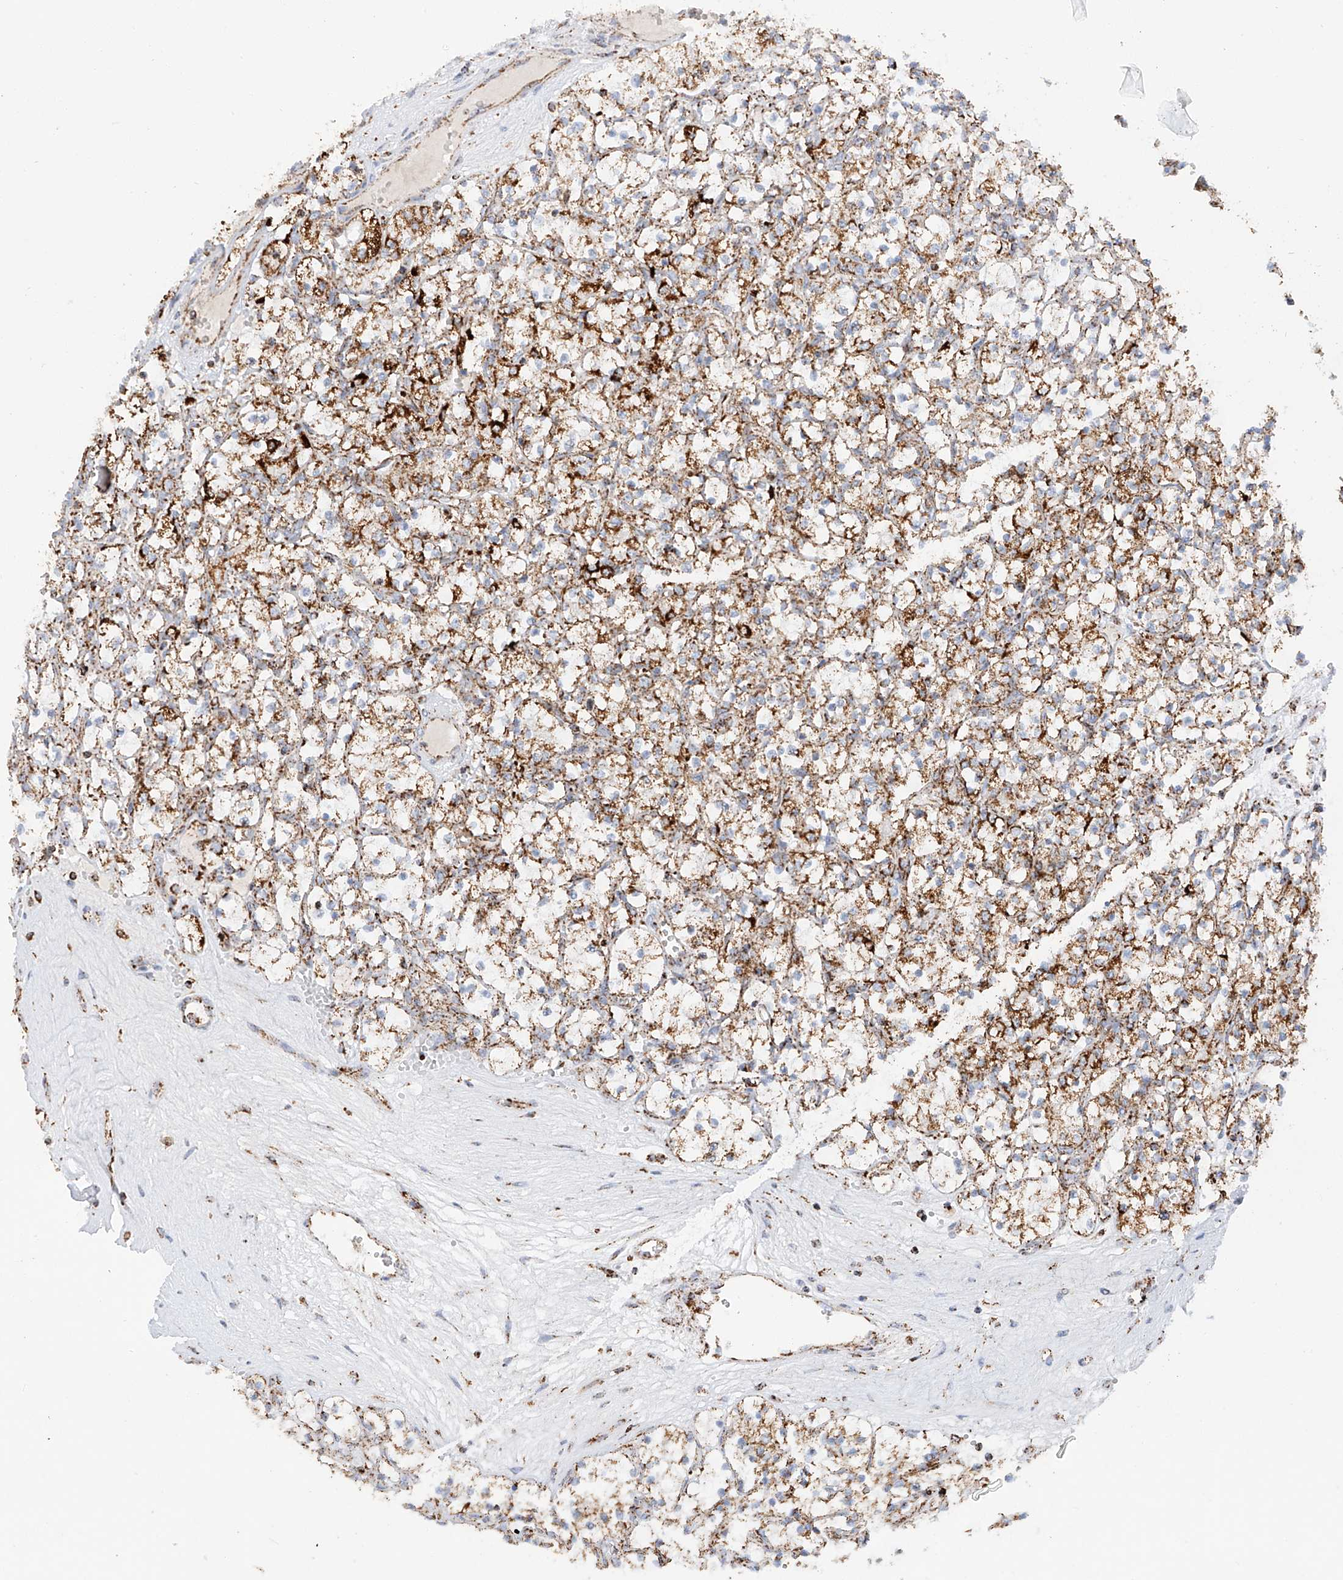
{"staining": {"intensity": "moderate", "quantity": ">75%", "location": "cytoplasmic/membranous"}, "tissue": "renal cancer", "cell_type": "Tumor cells", "image_type": "cancer", "snomed": [{"axis": "morphology", "description": "Adenocarcinoma, NOS"}, {"axis": "topography", "description": "Kidney"}], "caption": "IHC of renal adenocarcinoma shows medium levels of moderate cytoplasmic/membranous expression in approximately >75% of tumor cells.", "gene": "TTC27", "patient": {"sex": "female", "age": 69}}